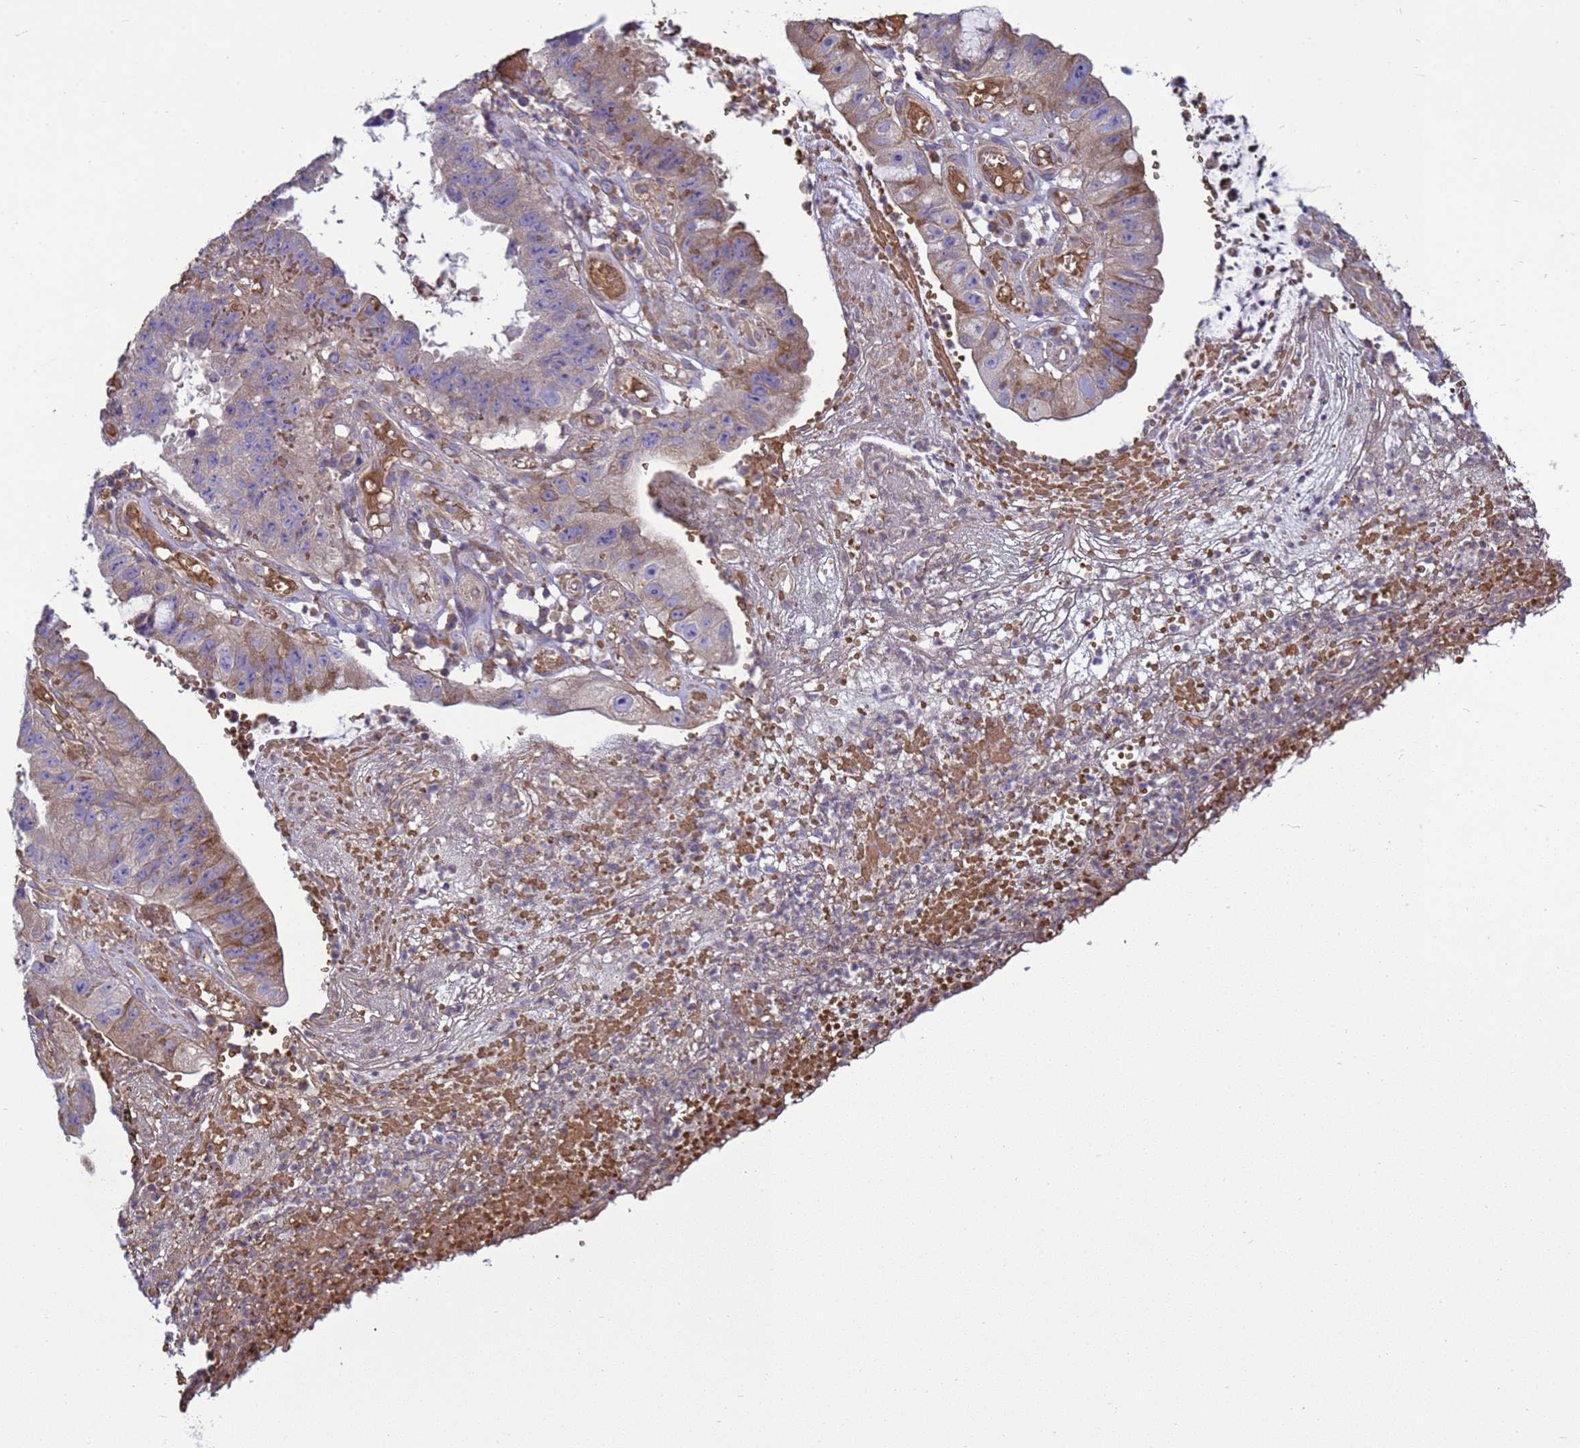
{"staining": {"intensity": "moderate", "quantity": "<25%", "location": "cytoplasmic/membranous"}, "tissue": "stomach cancer", "cell_type": "Tumor cells", "image_type": "cancer", "snomed": [{"axis": "morphology", "description": "Adenocarcinoma, NOS"}, {"axis": "topography", "description": "Stomach"}], "caption": "Stomach adenocarcinoma was stained to show a protein in brown. There is low levels of moderate cytoplasmic/membranous expression in approximately <25% of tumor cells.", "gene": "SGIP1", "patient": {"sex": "male", "age": 59}}